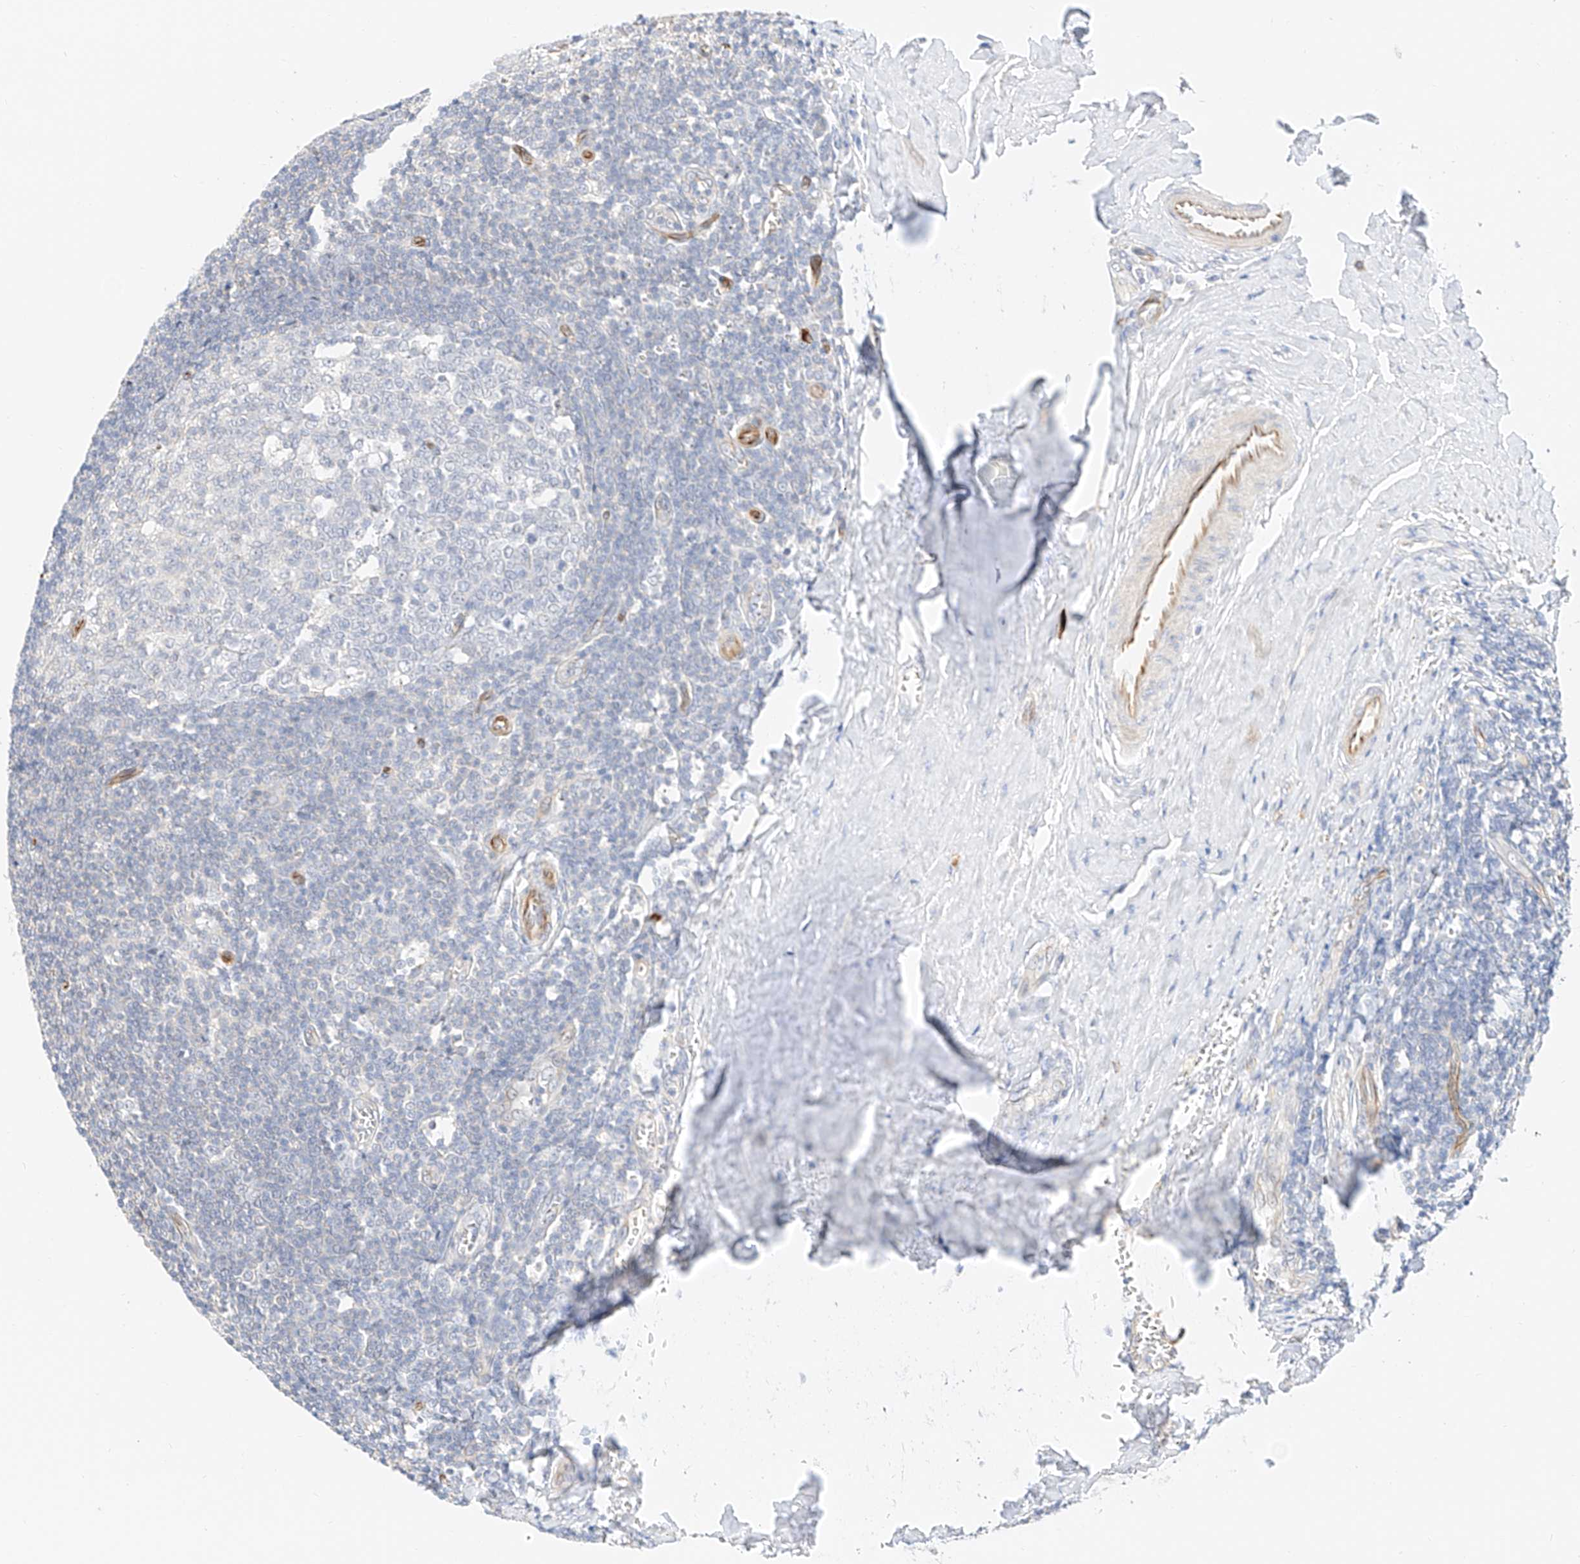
{"staining": {"intensity": "negative", "quantity": "none", "location": "none"}, "tissue": "tonsil", "cell_type": "Germinal center cells", "image_type": "normal", "snomed": [{"axis": "morphology", "description": "Normal tissue, NOS"}, {"axis": "topography", "description": "Tonsil"}], "caption": "High power microscopy photomicrograph of an immunohistochemistry photomicrograph of unremarkable tonsil, revealing no significant staining in germinal center cells. The staining was performed using DAB to visualize the protein expression in brown, while the nuclei were stained in blue with hematoxylin (Magnification: 20x).", "gene": "CDCP2", "patient": {"sex": "male", "age": 27}}